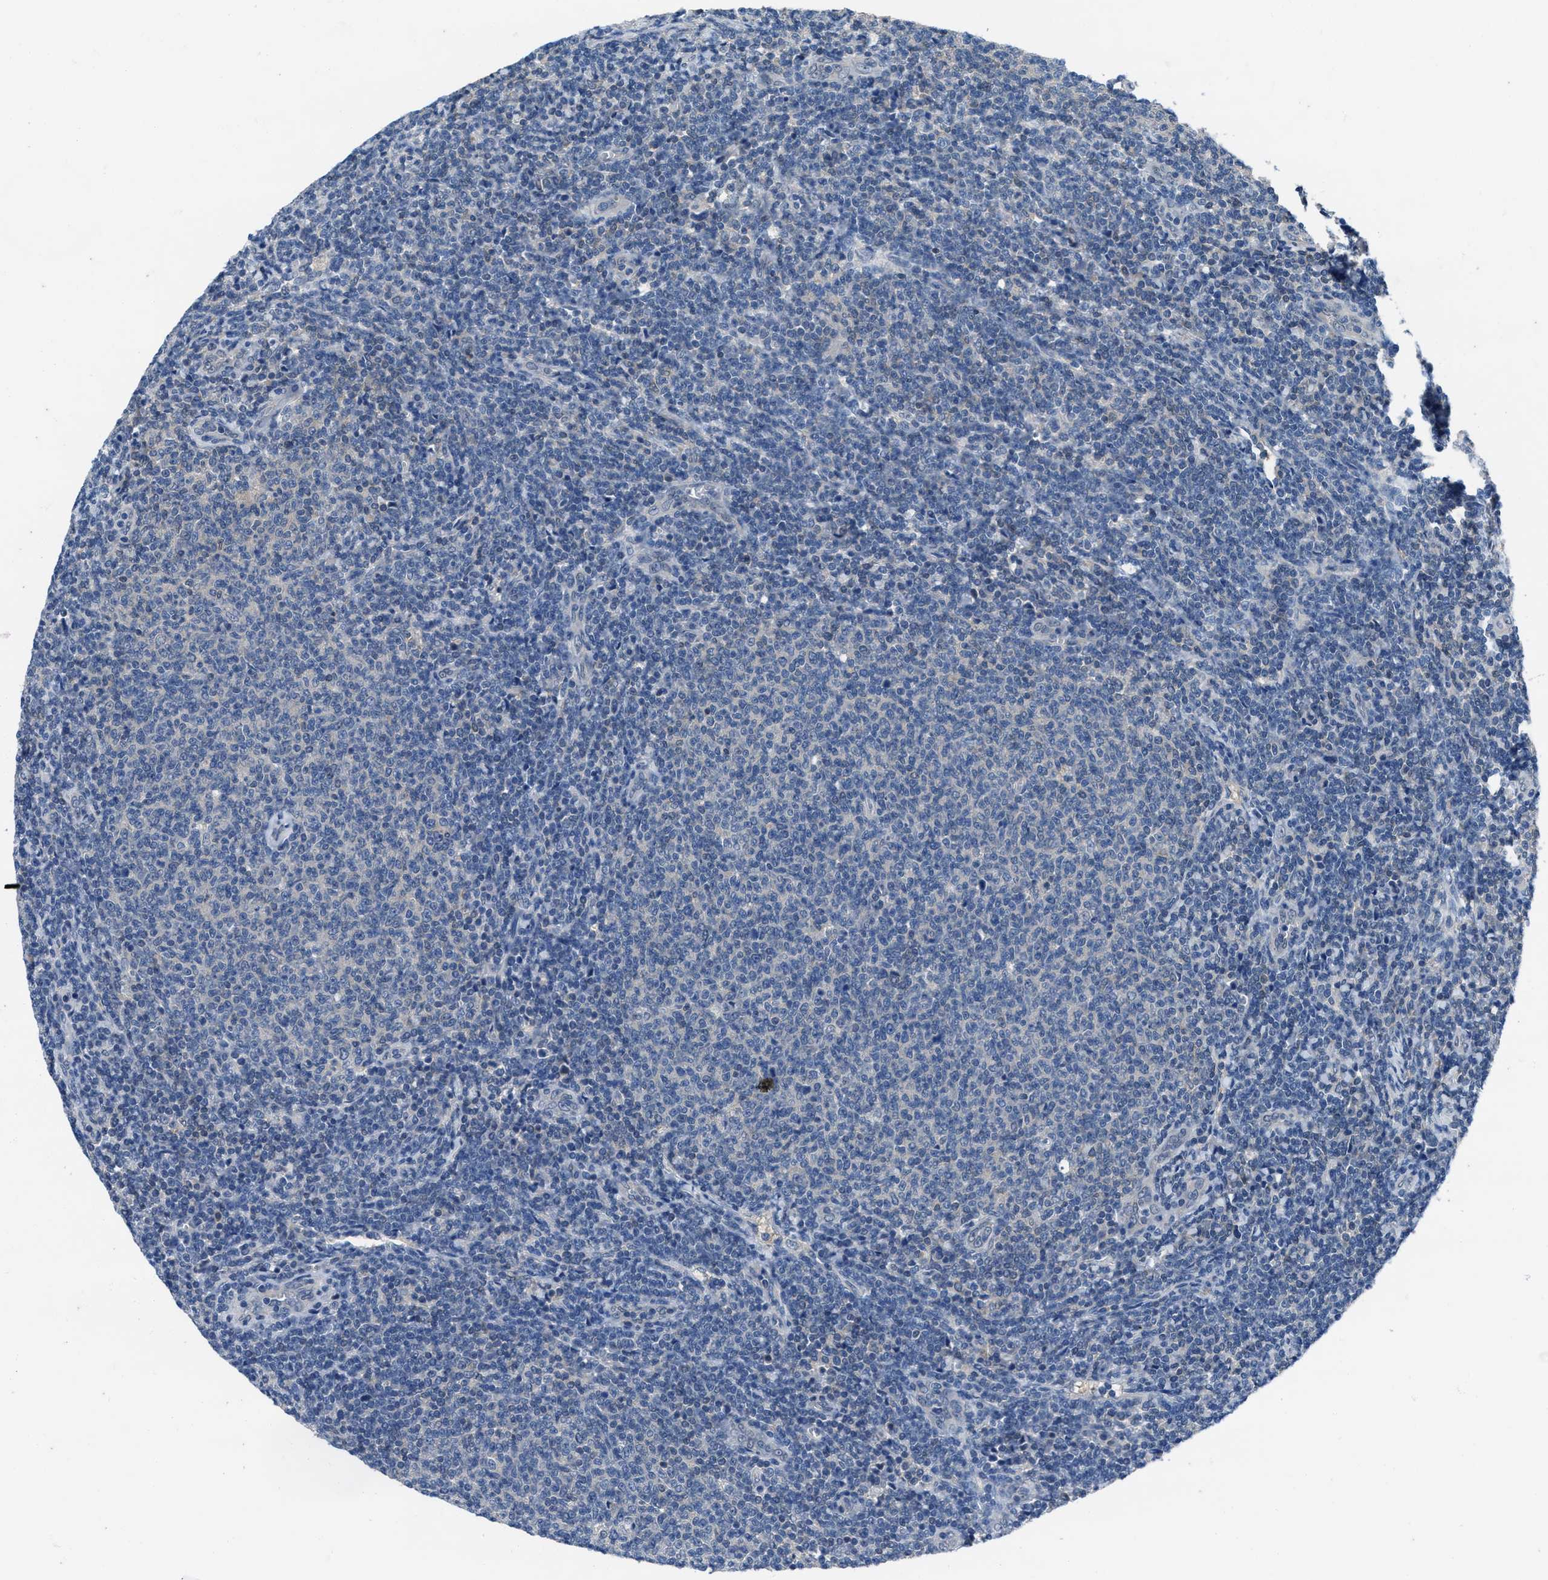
{"staining": {"intensity": "negative", "quantity": "none", "location": "none"}, "tissue": "lymphoma", "cell_type": "Tumor cells", "image_type": "cancer", "snomed": [{"axis": "morphology", "description": "Malignant lymphoma, non-Hodgkin's type, Low grade"}, {"axis": "topography", "description": "Lymph node"}], "caption": "The histopathology image displays no staining of tumor cells in malignant lymphoma, non-Hodgkin's type (low-grade).", "gene": "NUDT5", "patient": {"sex": "male", "age": 66}}